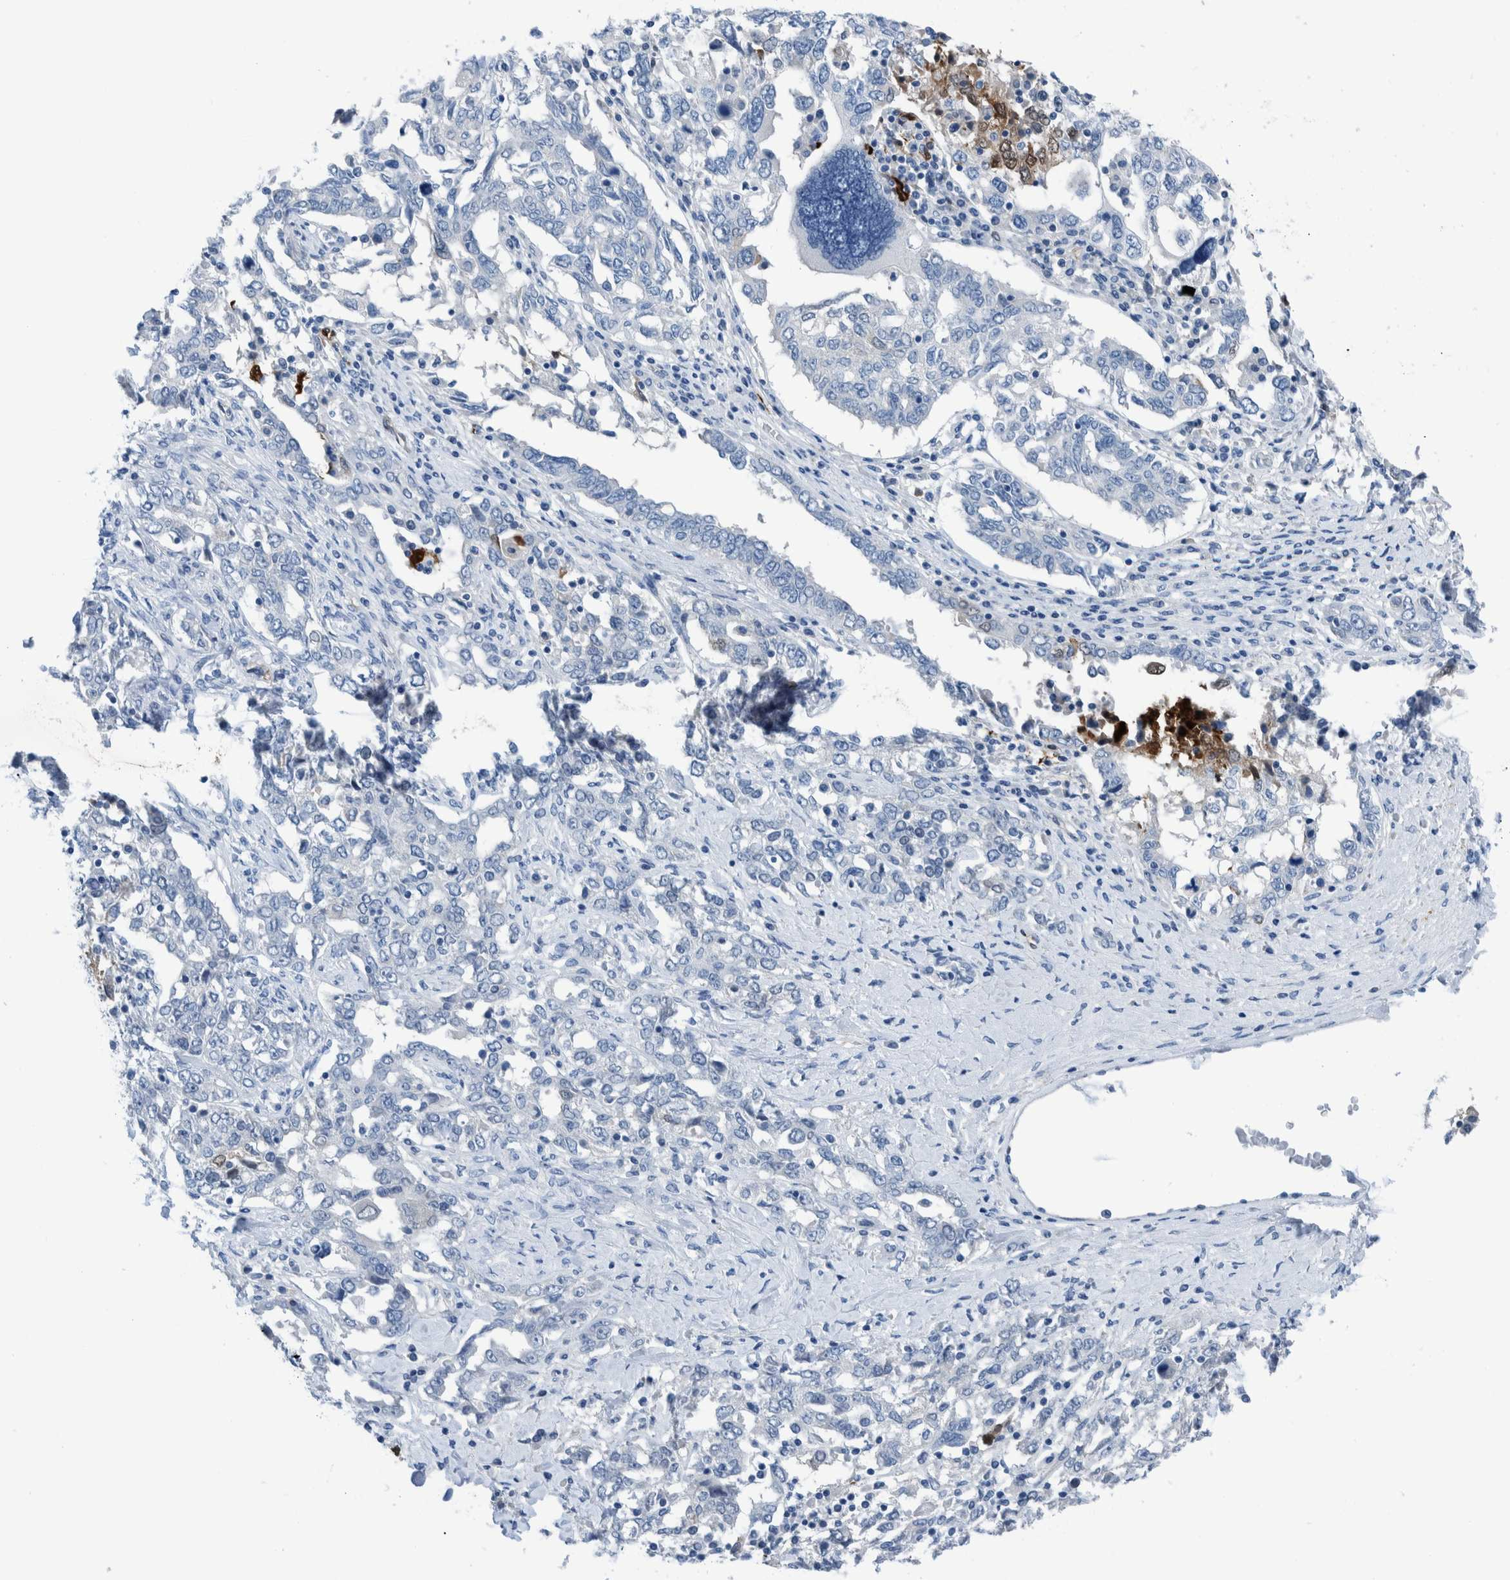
{"staining": {"intensity": "weak", "quantity": "<25%", "location": "nuclear"}, "tissue": "ovarian cancer", "cell_type": "Tumor cells", "image_type": "cancer", "snomed": [{"axis": "morphology", "description": "Carcinoma, endometroid"}, {"axis": "topography", "description": "Ovary"}], "caption": "This is an immunohistochemistry histopathology image of human ovarian endometroid carcinoma. There is no staining in tumor cells.", "gene": "IDO1", "patient": {"sex": "female", "age": 62}}